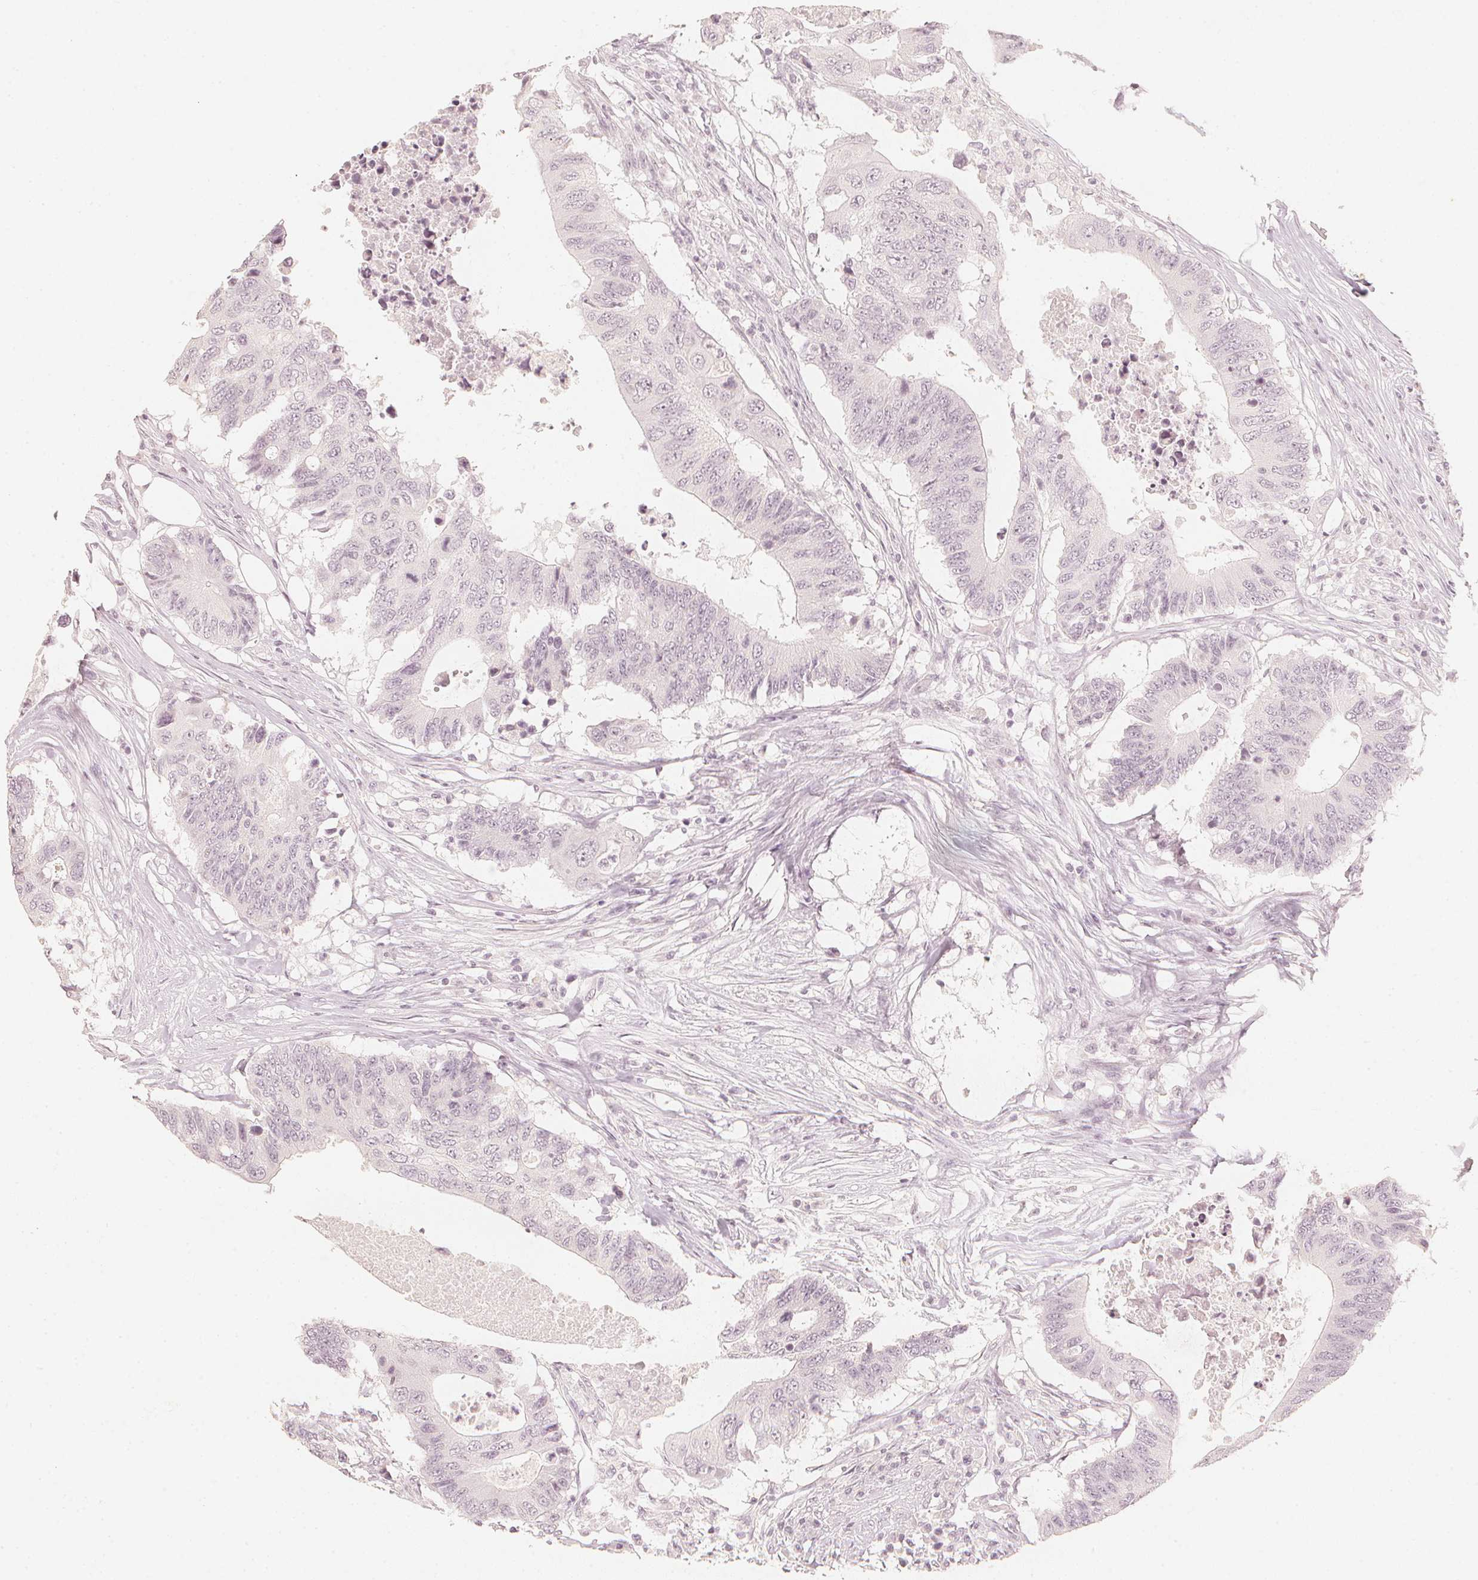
{"staining": {"intensity": "negative", "quantity": "none", "location": "none"}, "tissue": "colorectal cancer", "cell_type": "Tumor cells", "image_type": "cancer", "snomed": [{"axis": "morphology", "description": "Adenocarcinoma, NOS"}, {"axis": "topography", "description": "Colon"}], "caption": "DAB (3,3'-diaminobenzidine) immunohistochemical staining of human colorectal adenocarcinoma demonstrates no significant expression in tumor cells.", "gene": "CALB1", "patient": {"sex": "male", "age": 71}}